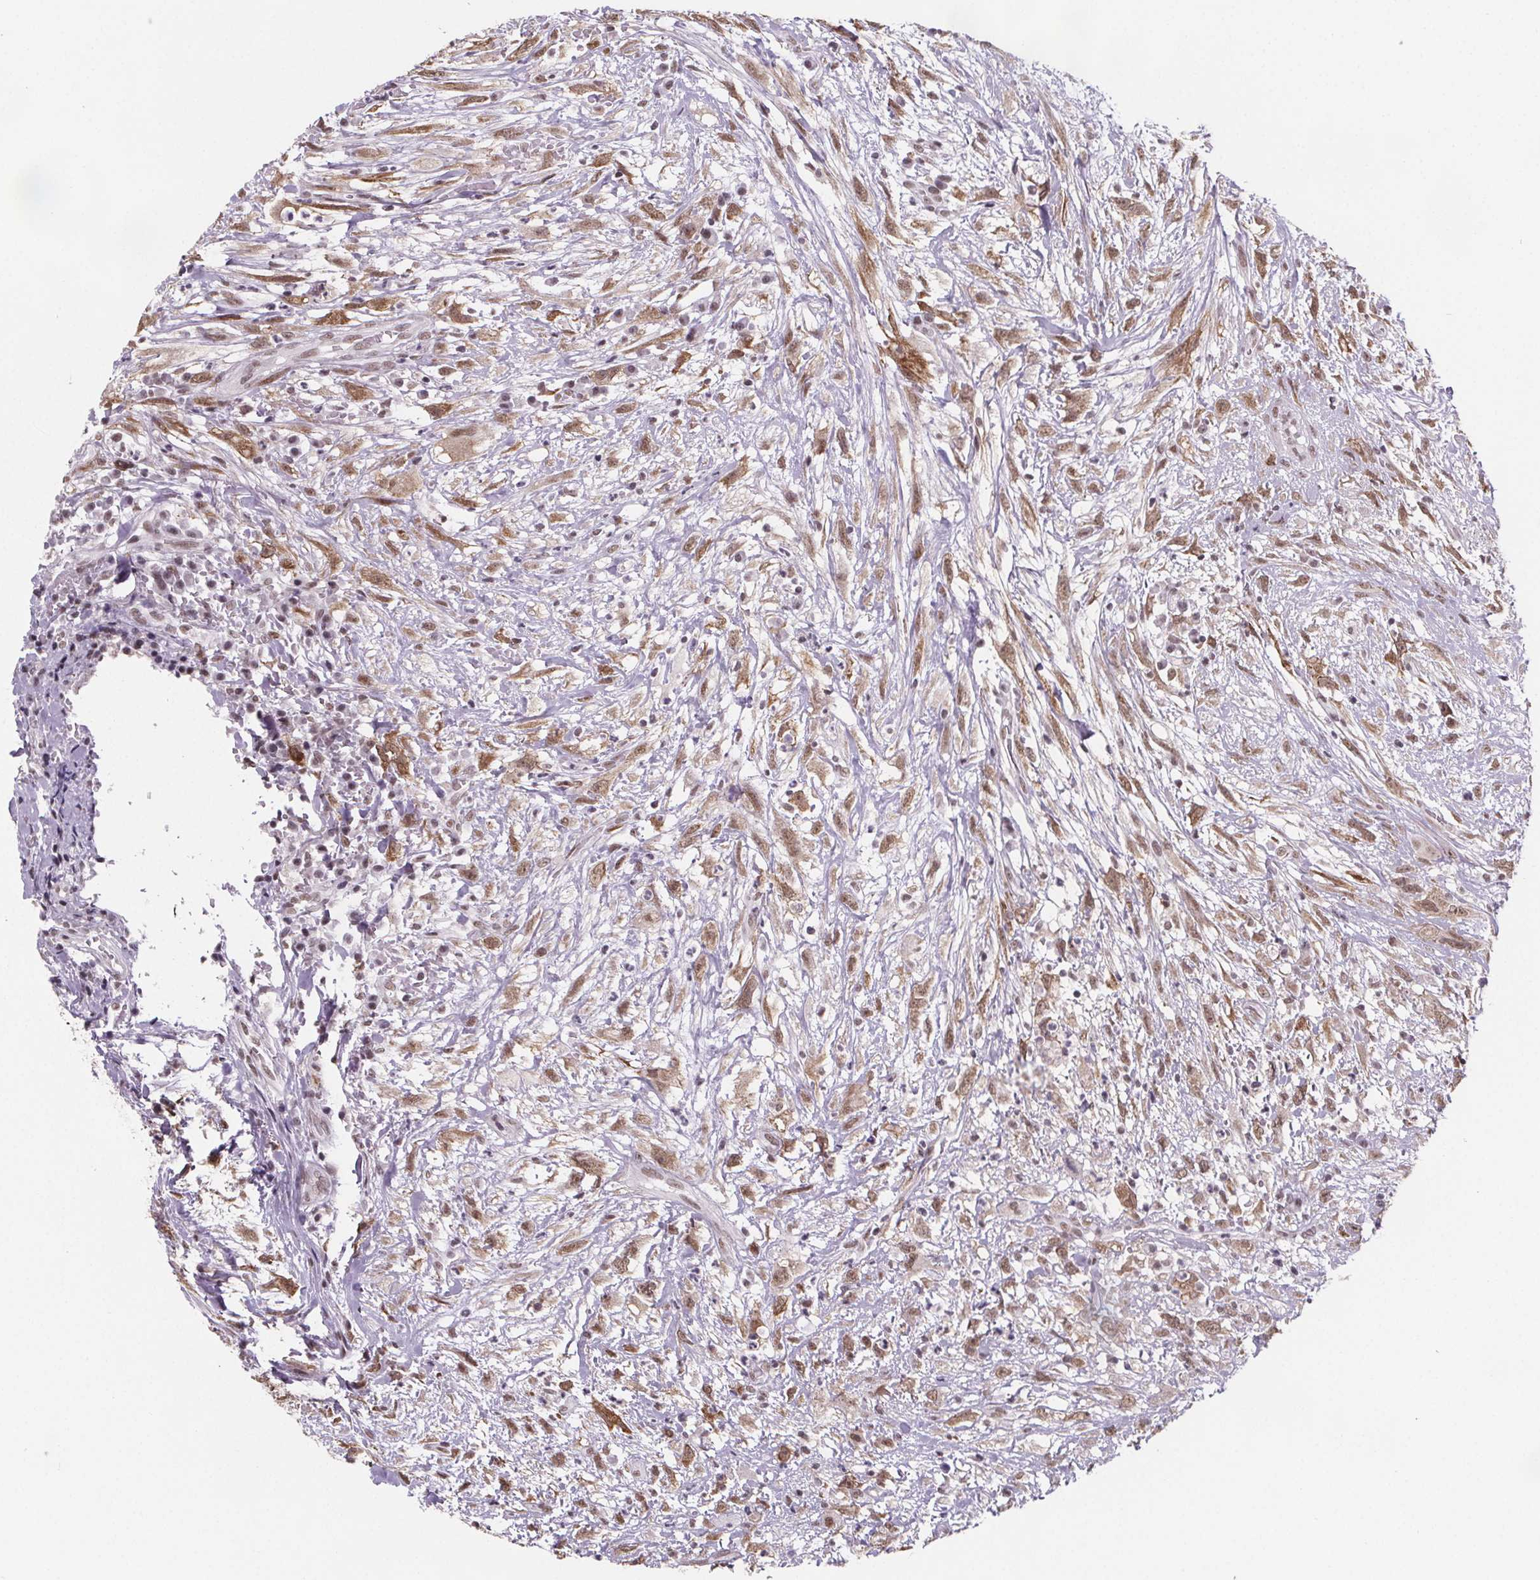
{"staining": {"intensity": "moderate", "quantity": ">75%", "location": "nuclear"}, "tissue": "head and neck cancer", "cell_type": "Tumor cells", "image_type": "cancer", "snomed": [{"axis": "morphology", "description": "Squamous cell carcinoma, NOS"}, {"axis": "topography", "description": "Head-Neck"}], "caption": "Immunohistochemical staining of human squamous cell carcinoma (head and neck) reveals moderate nuclear protein expression in about >75% of tumor cells.", "gene": "ZNF572", "patient": {"sex": "male", "age": 65}}